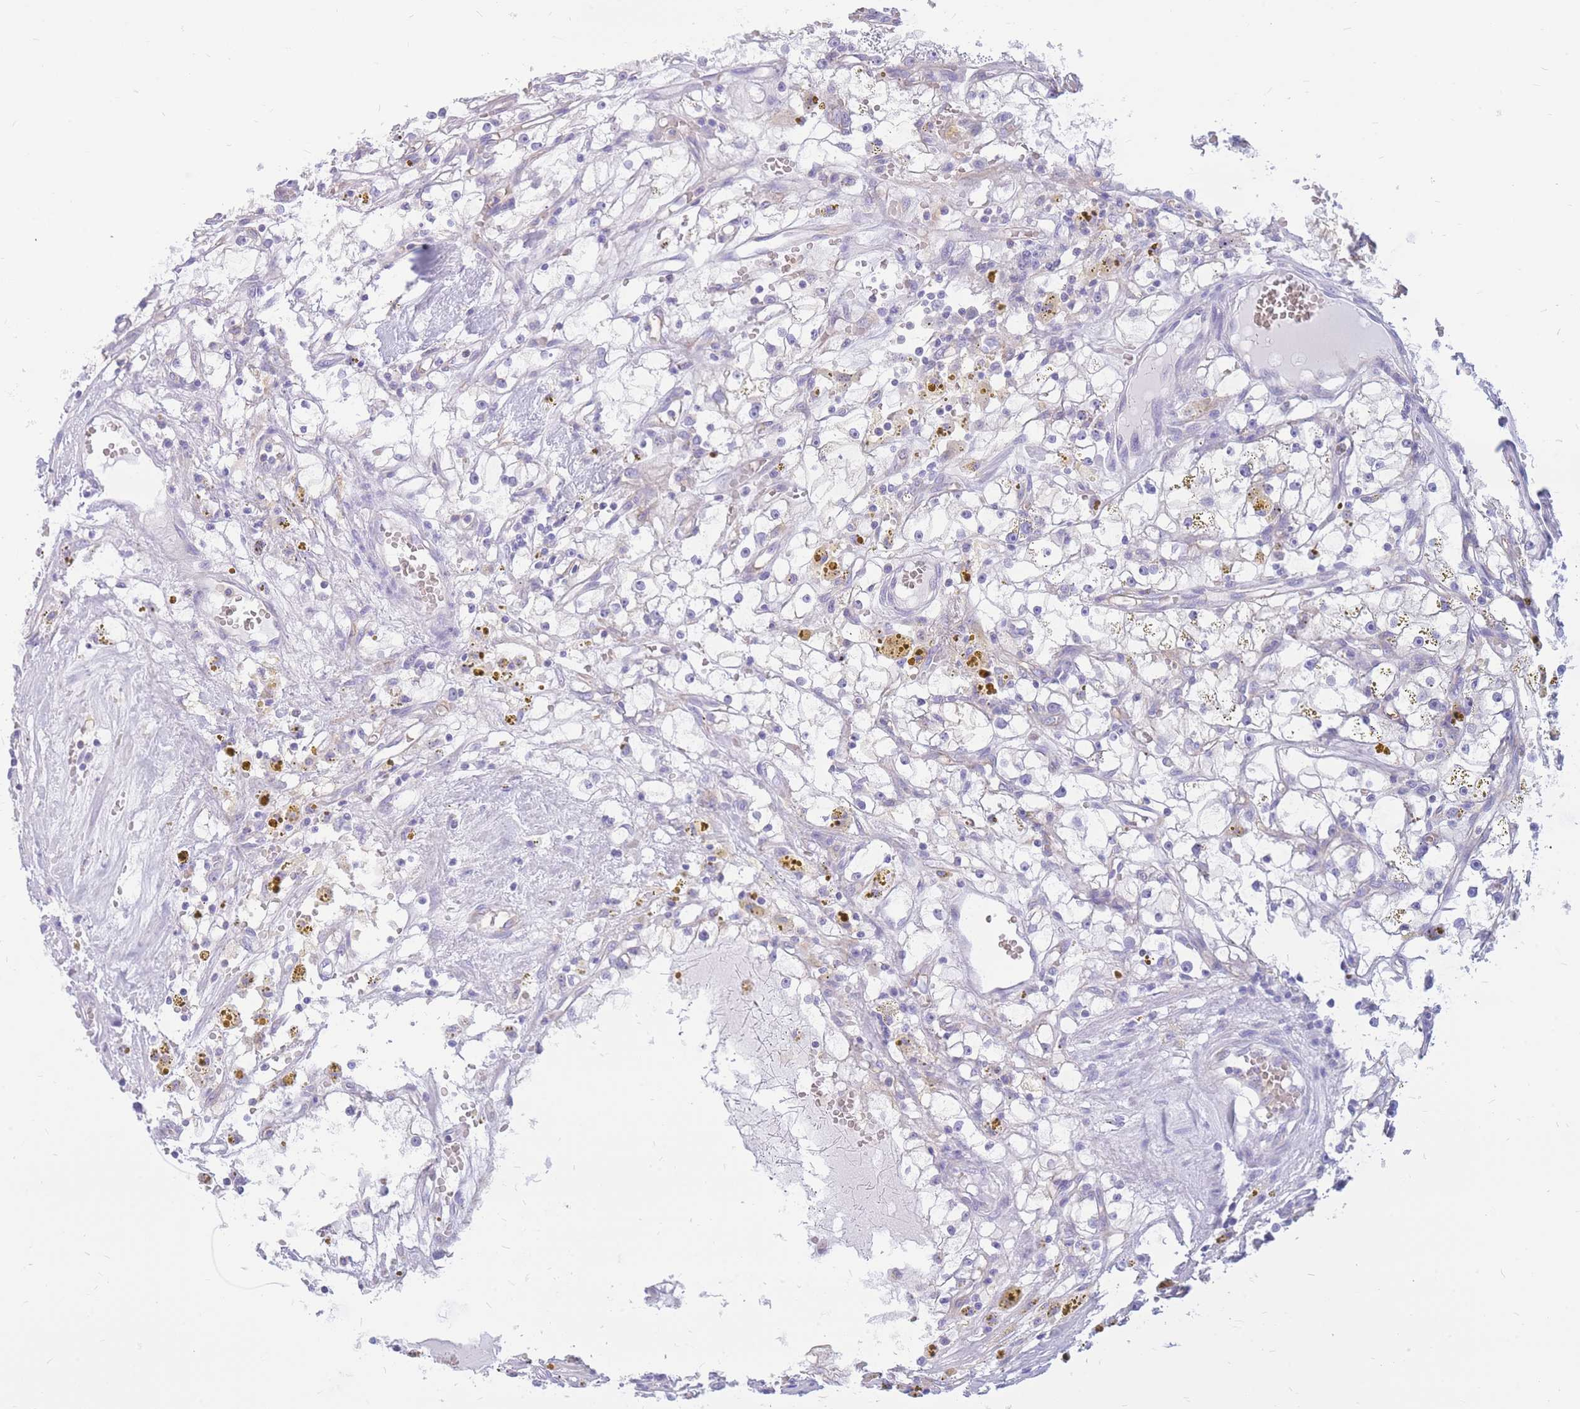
{"staining": {"intensity": "negative", "quantity": "none", "location": "none"}, "tissue": "renal cancer", "cell_type": "Tumor cells", "image_type": "cancer", "snomed": [{"axis": "morphology", "description": "Adenocarcinoma, NOS"}, {"axis": "topography", "description": "Kidney"}], "caption": "Immunohistochemical staining of human adenocarcinoma (renal) exhibits no significant positivity in tumor cells.", "gene": "ADD2", "patient": {"sex": "male", "age": 56}}